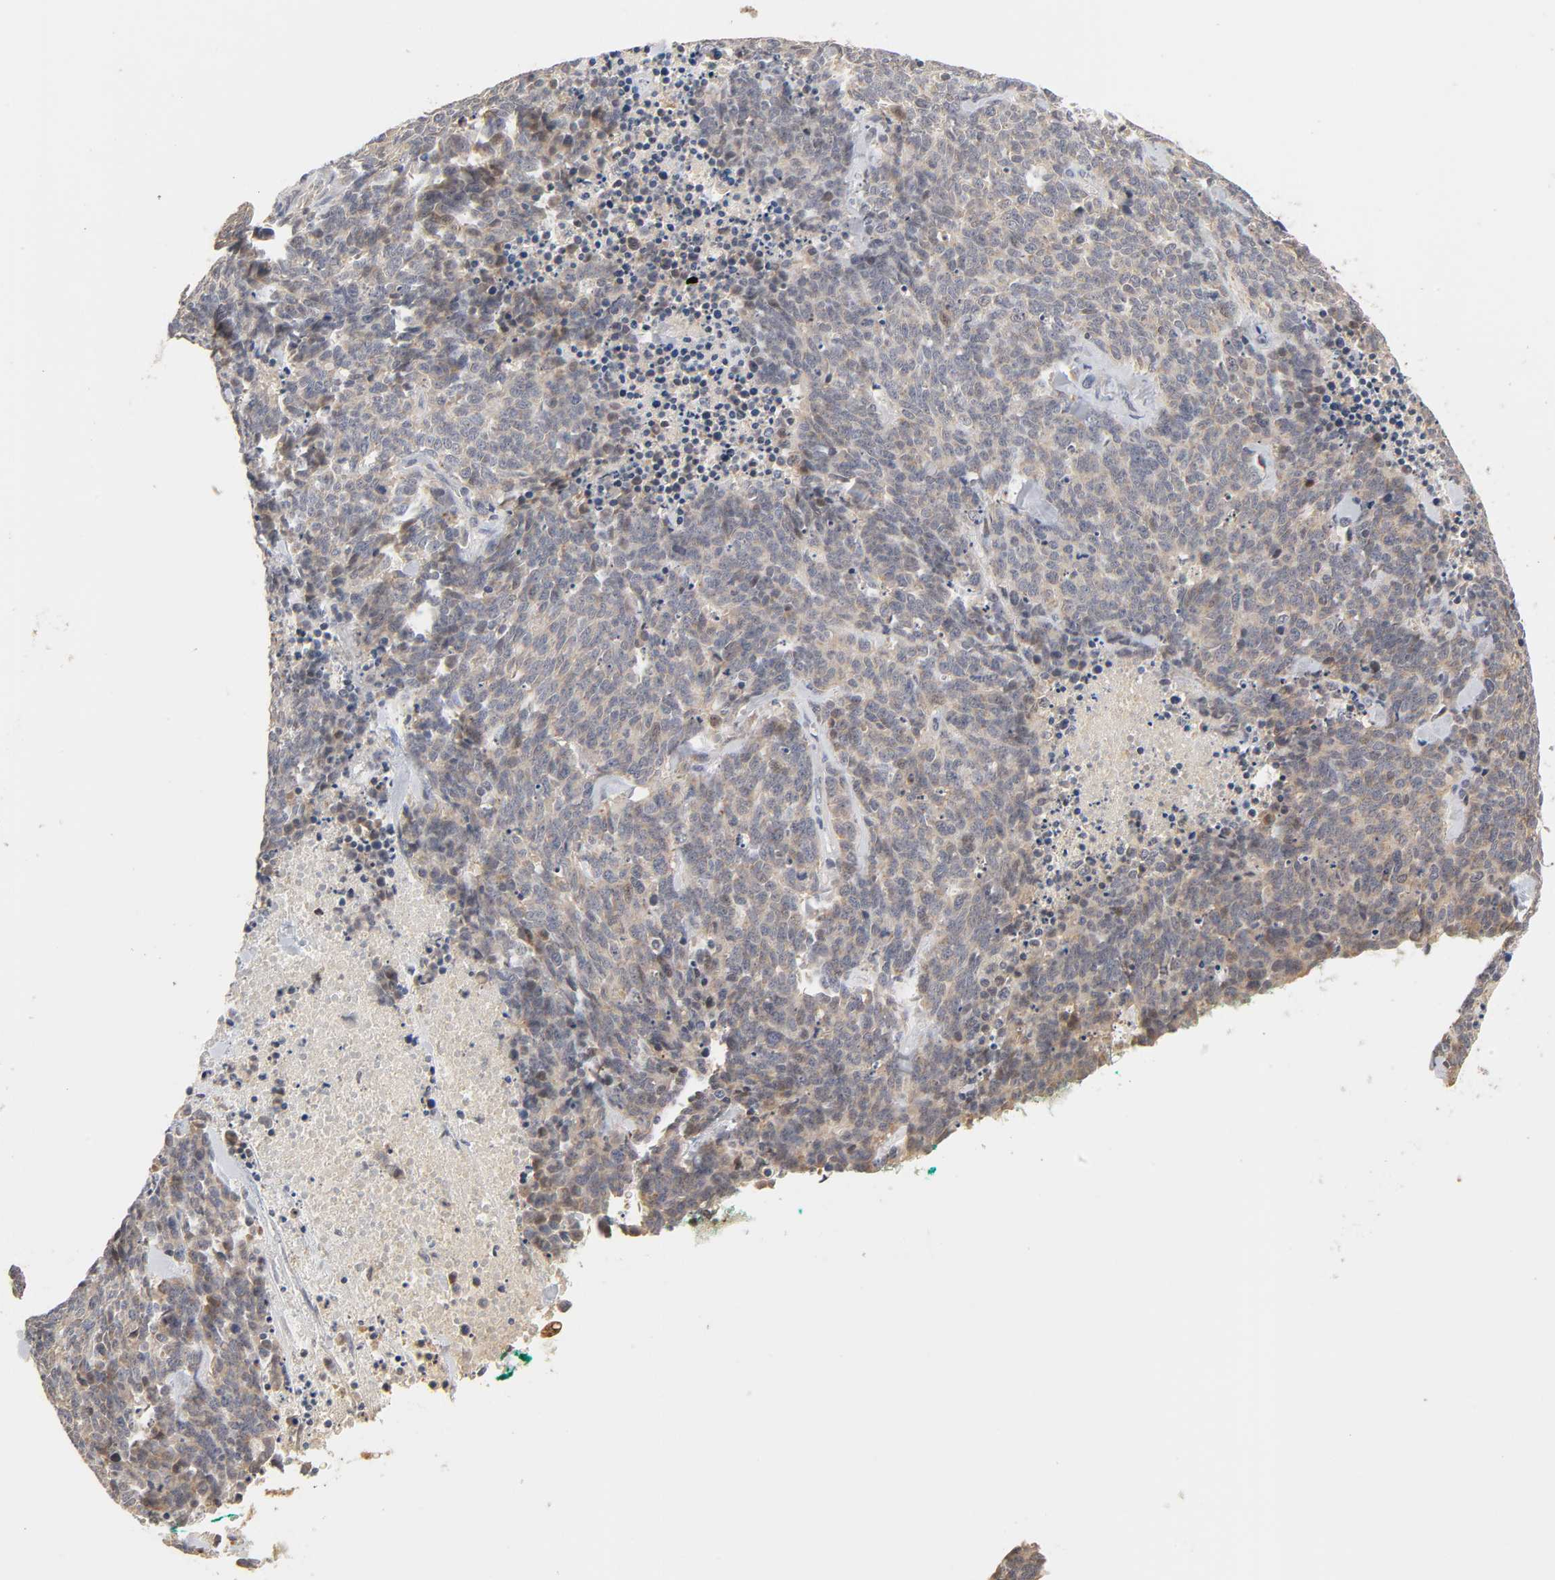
{"staining": {"intensity": "moderate", "quantity": ">75%", "location": "cytoplasmic/membranous"}, "tissue": "lung cancer", "cell_type": "Tumor cells", "image_type": "cancer", "snomed": [{"axis": "morphology", "description": "Neoplasm, malignant, NOS"}, {"axis": "topography", "description": "Lung"}], "caption": "IHC image of human lung cancer (neoplasm (malignant)) stained for a protein (brown), which reveals medium levels of moderate cytoplasmic/membranous positivity in about >75% of tumor cells.", "gene": "GSTZ1", "patient": {"sex": "female", "age": 58}}